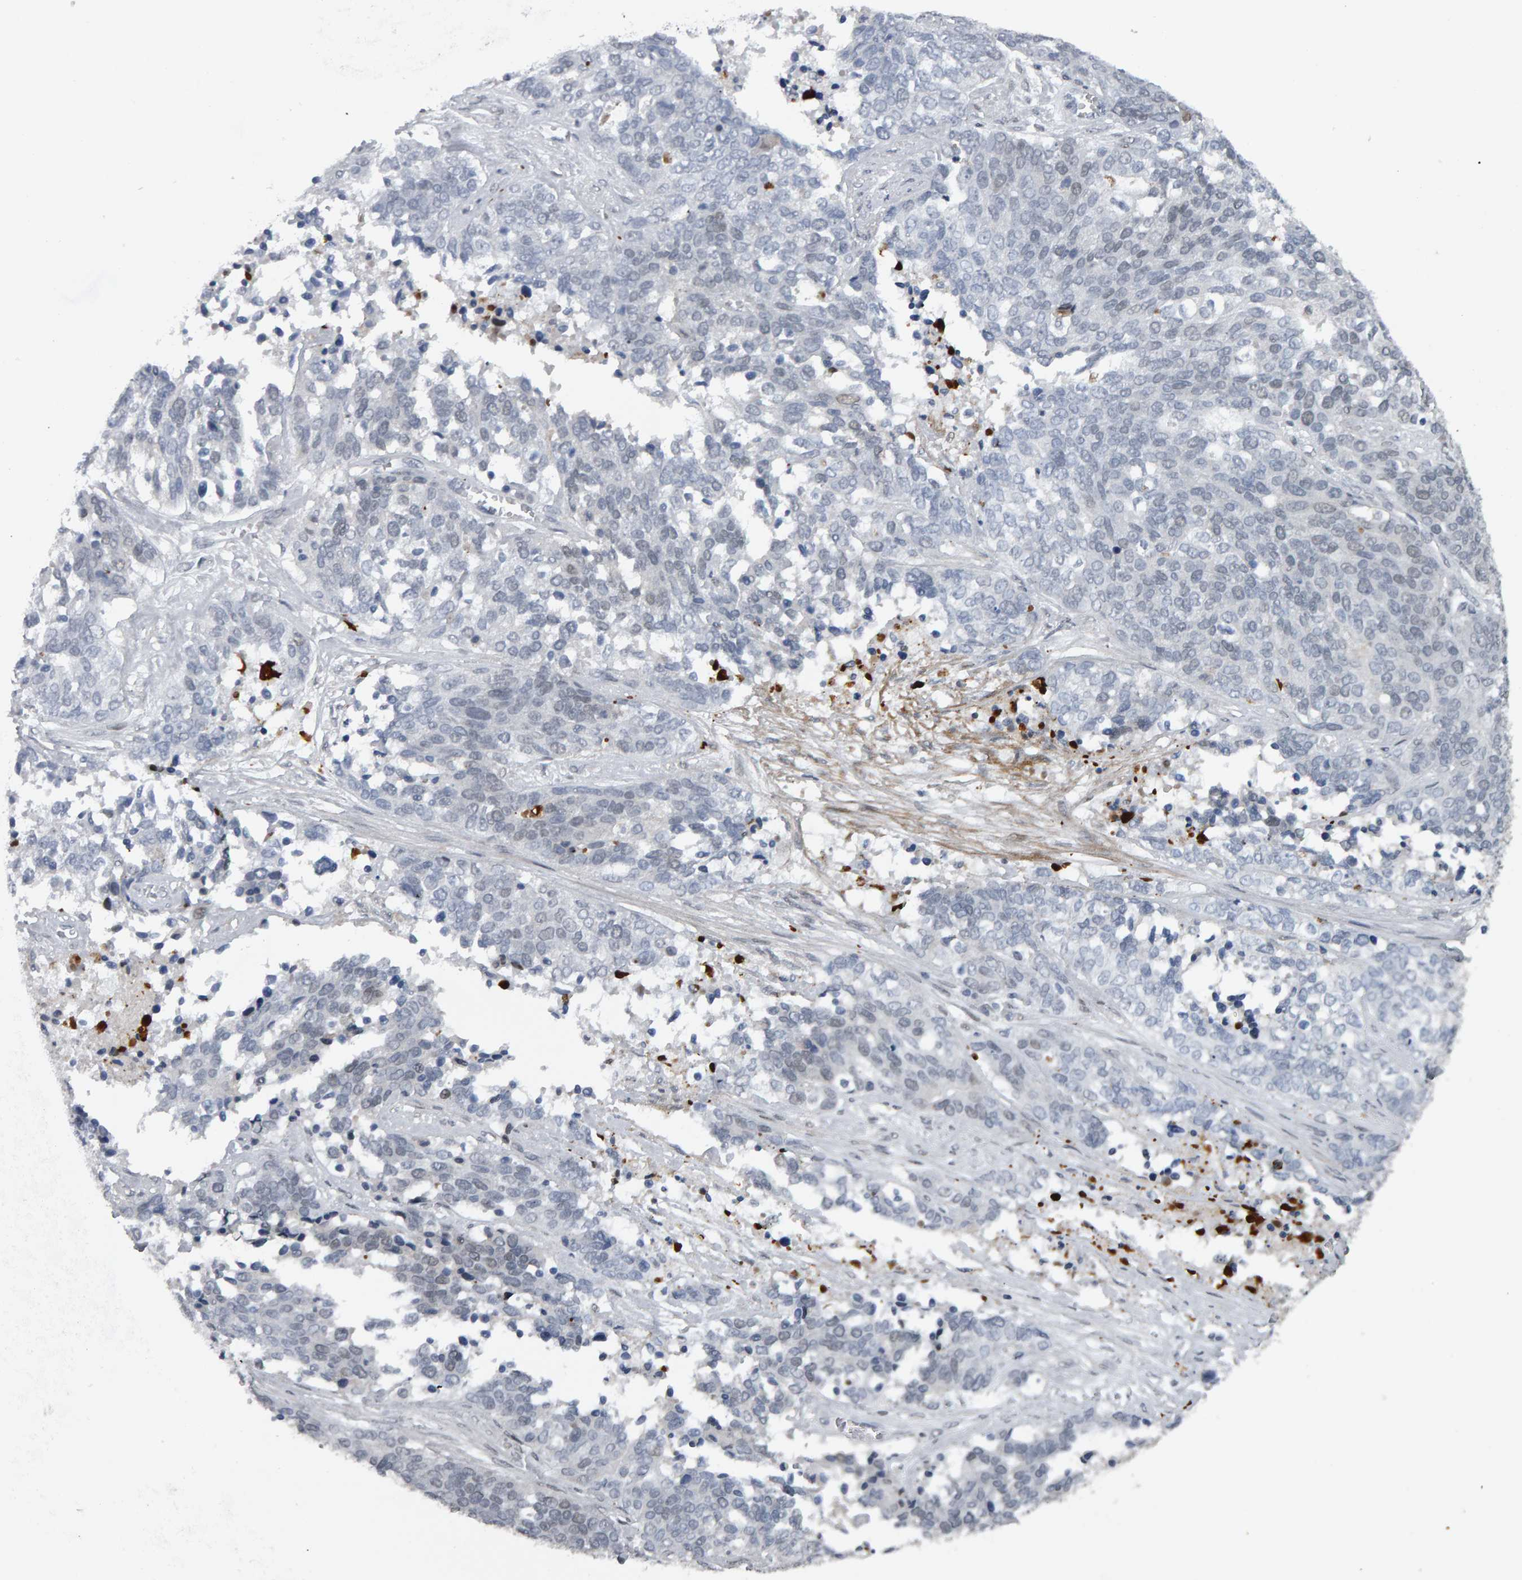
{"staining": {"intensity": "negative", "quantity": "none", "location": "none"}, "tissue": "ovarian cancer", "cell_type": "Tumor cells", "image_type": "cancer", "snomed": [{"axis": "morphology", "description": "Cystadenocarcinoma, serous, NOS"}, {"axis": "topography", "description": "Ovary"}], "caption": "Immunohistochemistry (IHC) histopathology image of human ovarian serous cystadenocarcinoma stained for a protein (brown), which displays no staining in tumor cells.", "gene": "IPO8", "patient": {"sex": "female", "age": 44}}